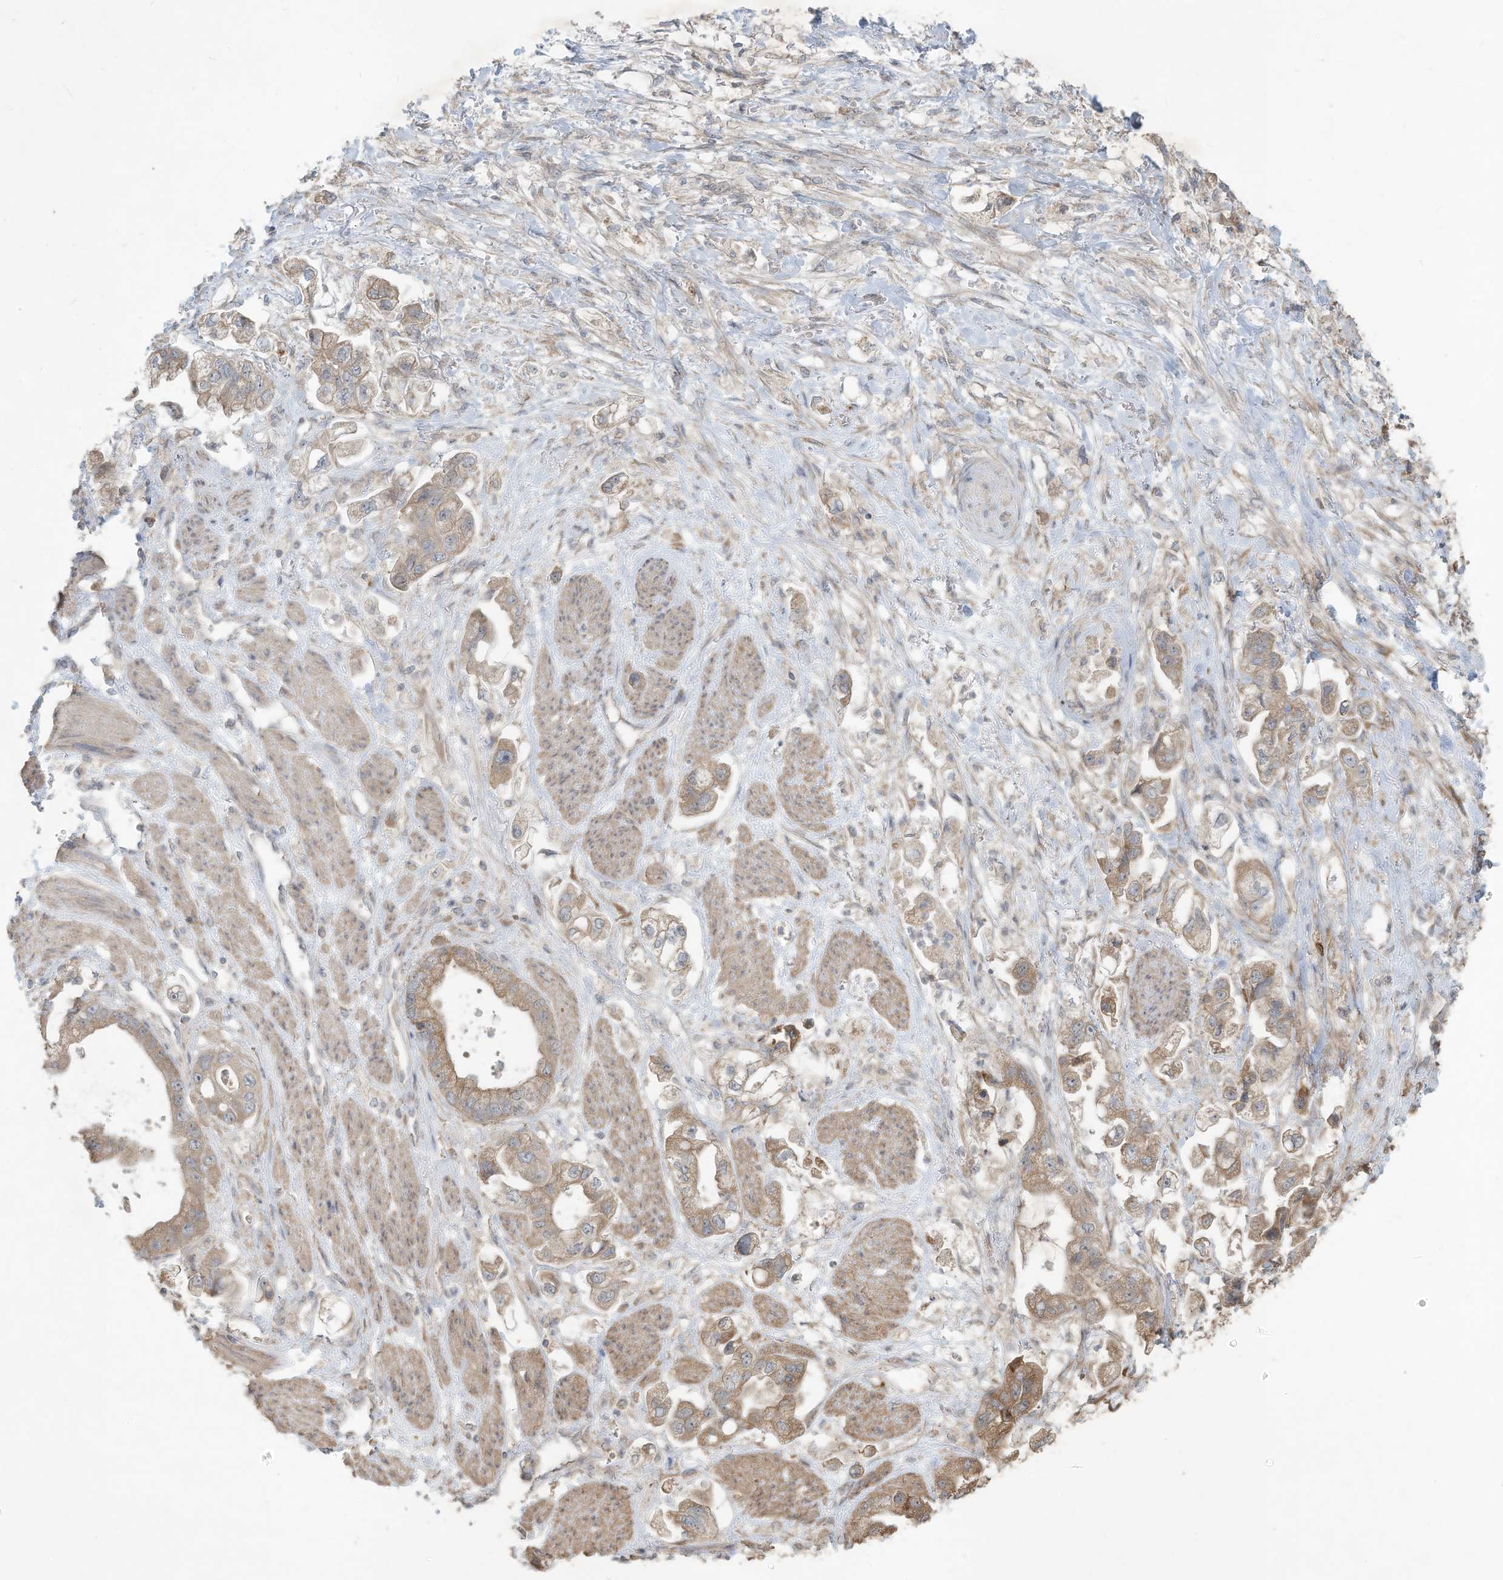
{"staining": {"intensity": "weak", "quantity": ">75%", "location": "cytoplasmic/membranous"}, "tissue": "stomach cancer", "cell_type": "Tumor cells", "image_type": "cancer", "snomed": [{"axis": "morphology", "description": "Adenocarcinoma, NOS"}, {"axis": "topography", "description": "Stomach"}], "caption": "Tumor cells exhibit low levels of weak cytoplasmic/membranous positivity in about >75% of cells in human stomach adenocarcinoma. The staining was performed using DAB (3,3'-diaminobenzidine) to visualize the protein expression in brown, while the nuclei were stained in blue with hematoxylin (Magnification: 20x).", "gene": "MAGIX", "patient": {"sex": "male", "age": 62}}